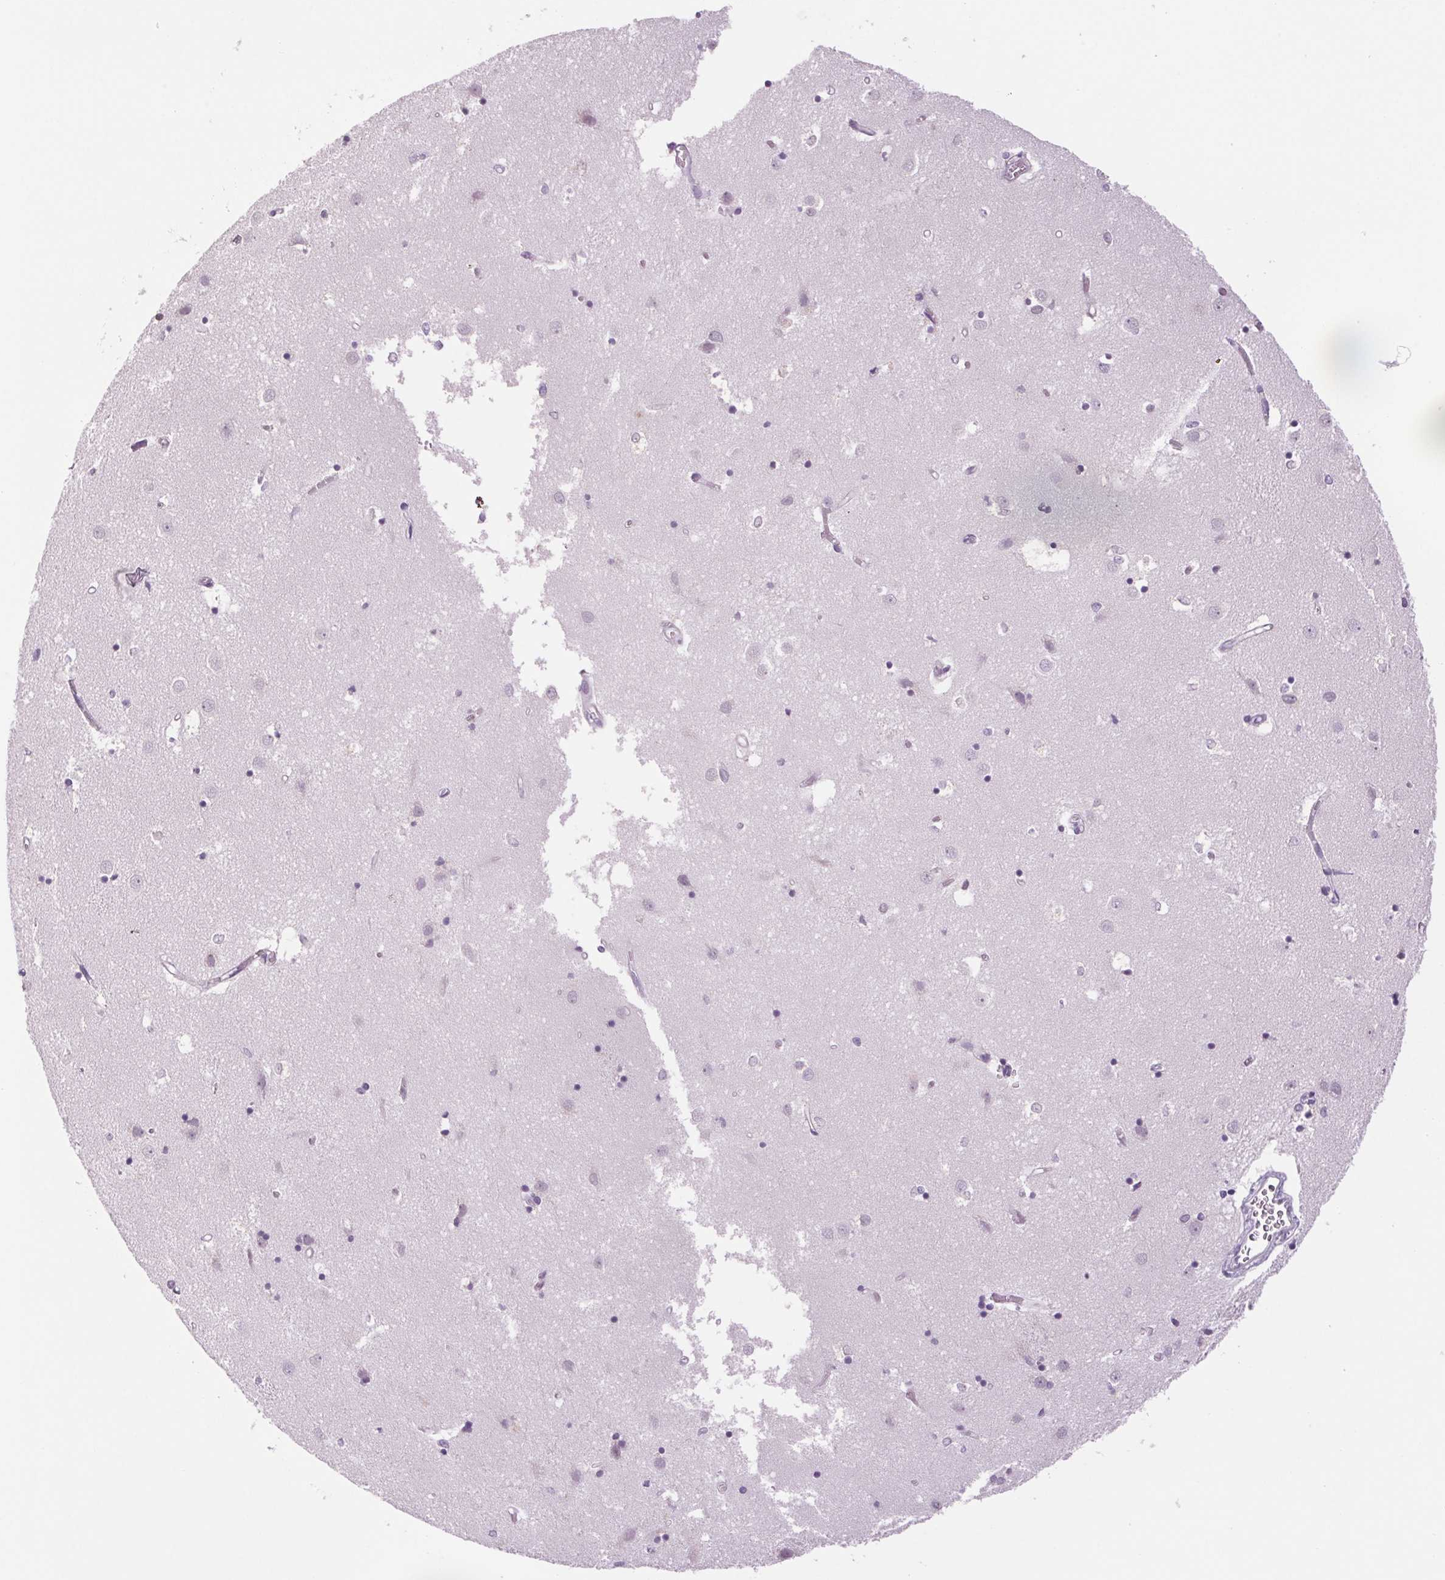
{"staining": {"intensity": "negative", "quantity": "none", "location": "none"}, "tissue": "caudate", "cell_type": "Glial cells", "image_type": "normal", "snomed": [{"axis": "morphology", "description": "Normal tissue, NOS"}, {"axis": "topography", "description": "Lateral ventricle wall"}], "caption": "An image of caudate stained for a protein demonstrates no brown staining in glial cells. (IHC, brightfield microscopy, high magnification).", "gene": "MPO", "patient": {"sex": "male", "age": 54}}